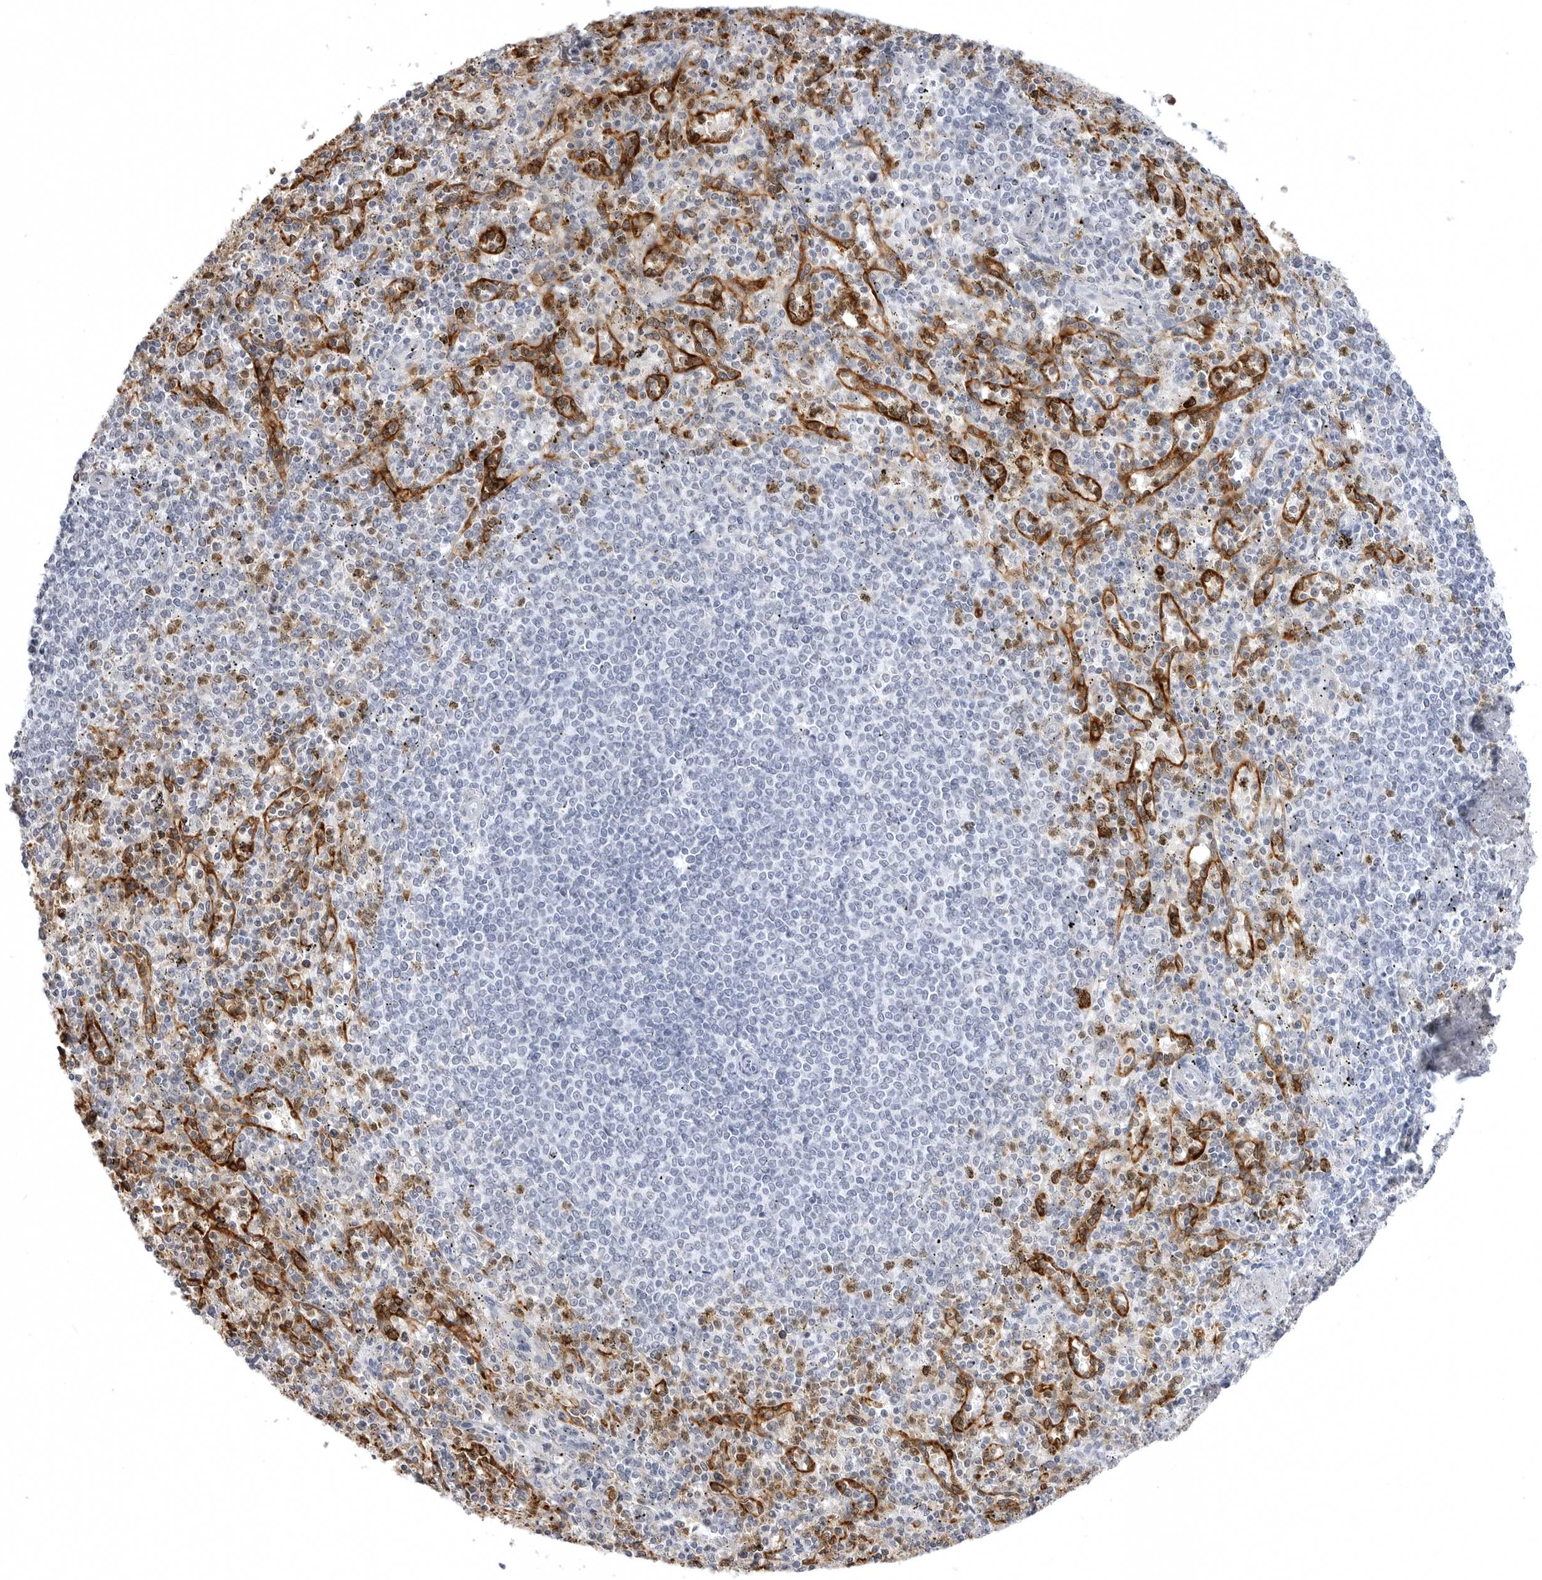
{"staining": {"intensity": "negative", "quantity": "none", "location": "none"}, "tissue": "spleen", "cell_type": "Cells in red pulp", "image_type": "normal", "snomed": [{"axis": "morphology", "description": "Normal tissue, NOS"}, {"axis": "topography", "description": "Spleen"}], "caption": "Immunohistochemistry (IHC) histopathology image of normal spleen: human spleen stained with DAB (3,3'-diaminobenzidine) exhibits no significant protein positivity in cells in red pulp.", "gene": "STAP2", "patient": {"sex": "male", "age": 72}}